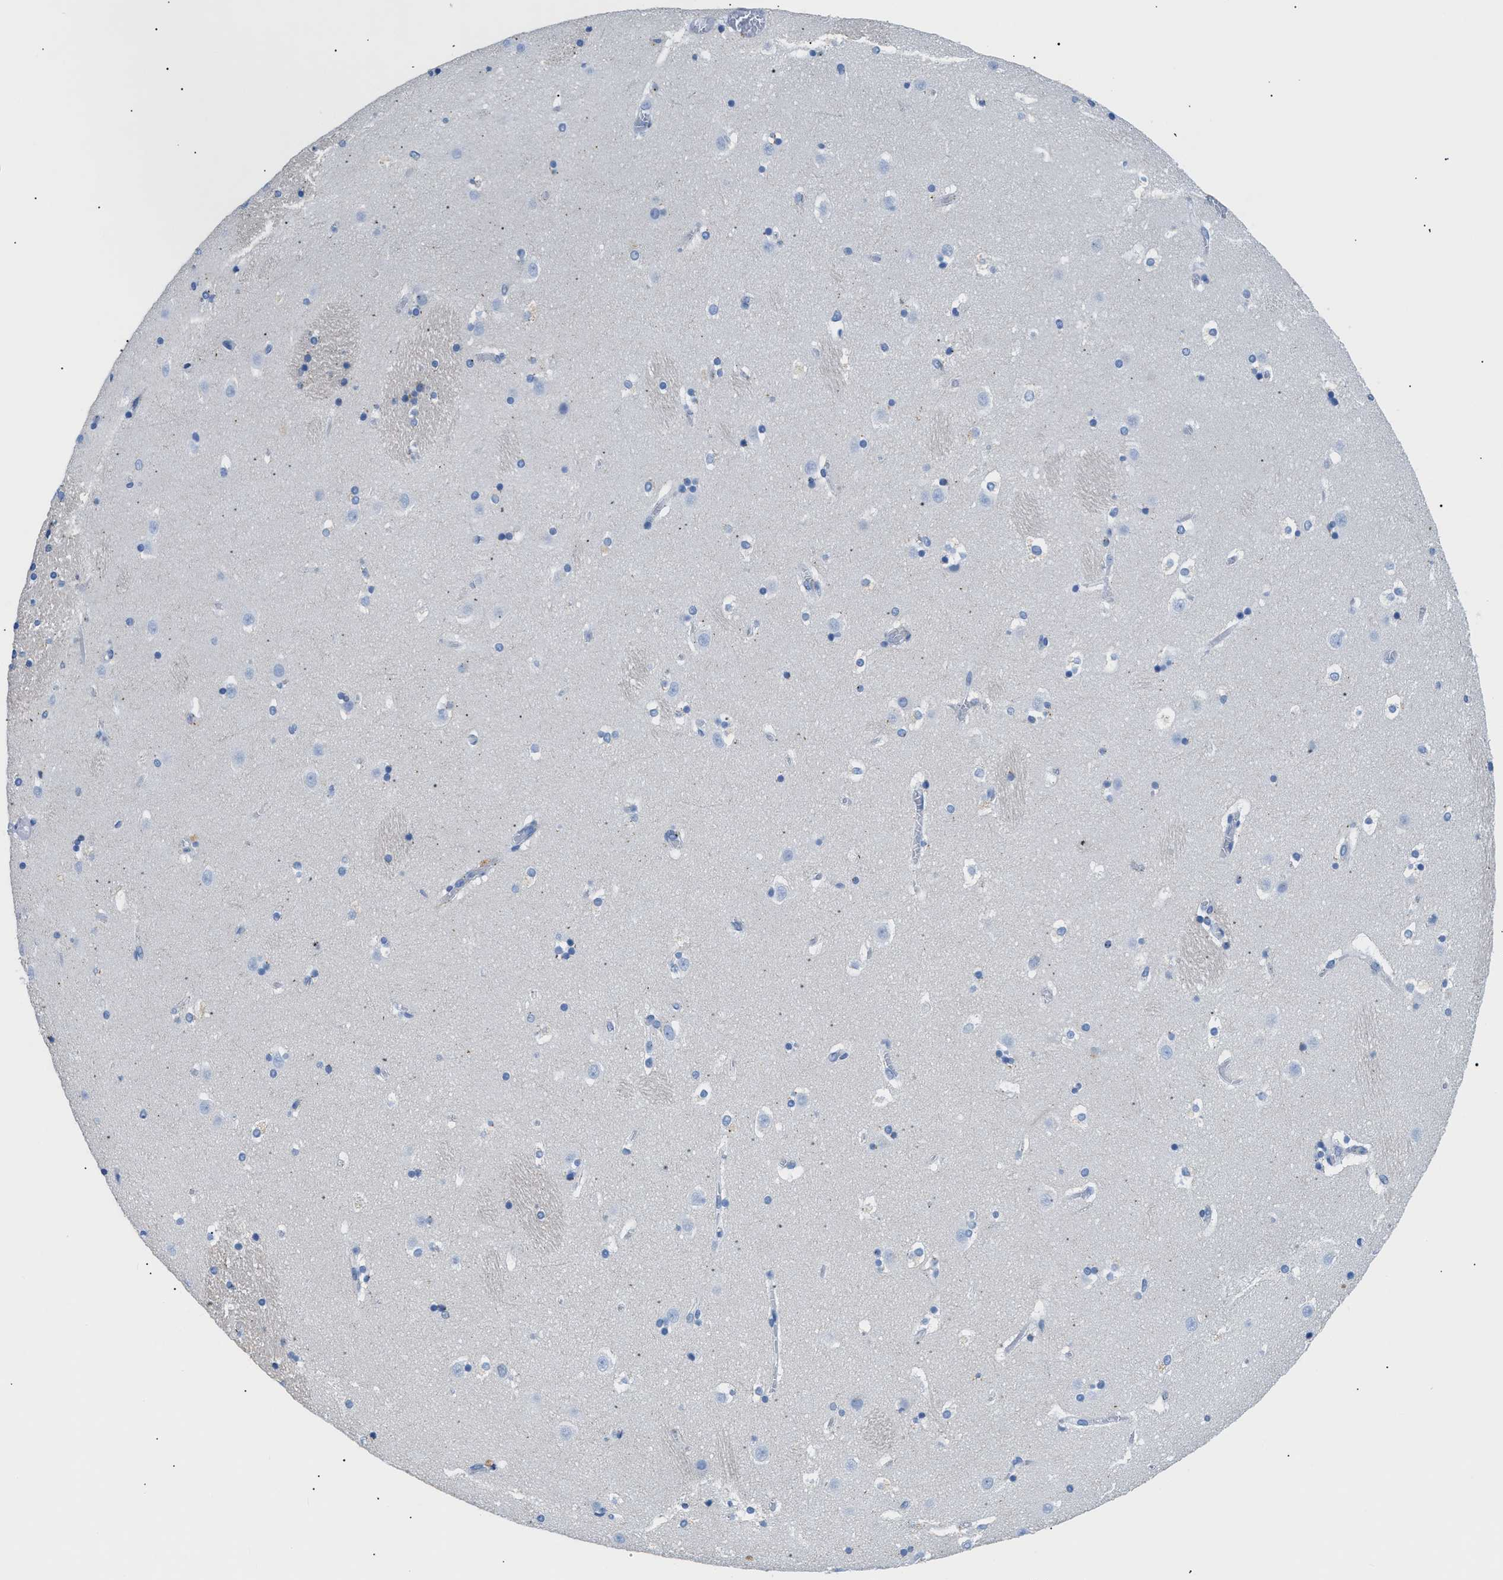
{"staining": {"intensity": "negative", "quantity": "none", "location": "none"}, "tissue": "caudate", "cell_type": "Glial cells", "image_type": "normal", "snomed": [{"axis": "morphology", "description": "Normal tissue, NOS"}, {"axis": "topography", "description": "Lateral ventricle wall"}], "caption": "Immunohistochemical staining of normal human caudate reveals no significant positivity in glial cells. (DAB IHC, high magnification).", "gene": "FDCSP", "patient": {"sex": "male", "age": 45}}